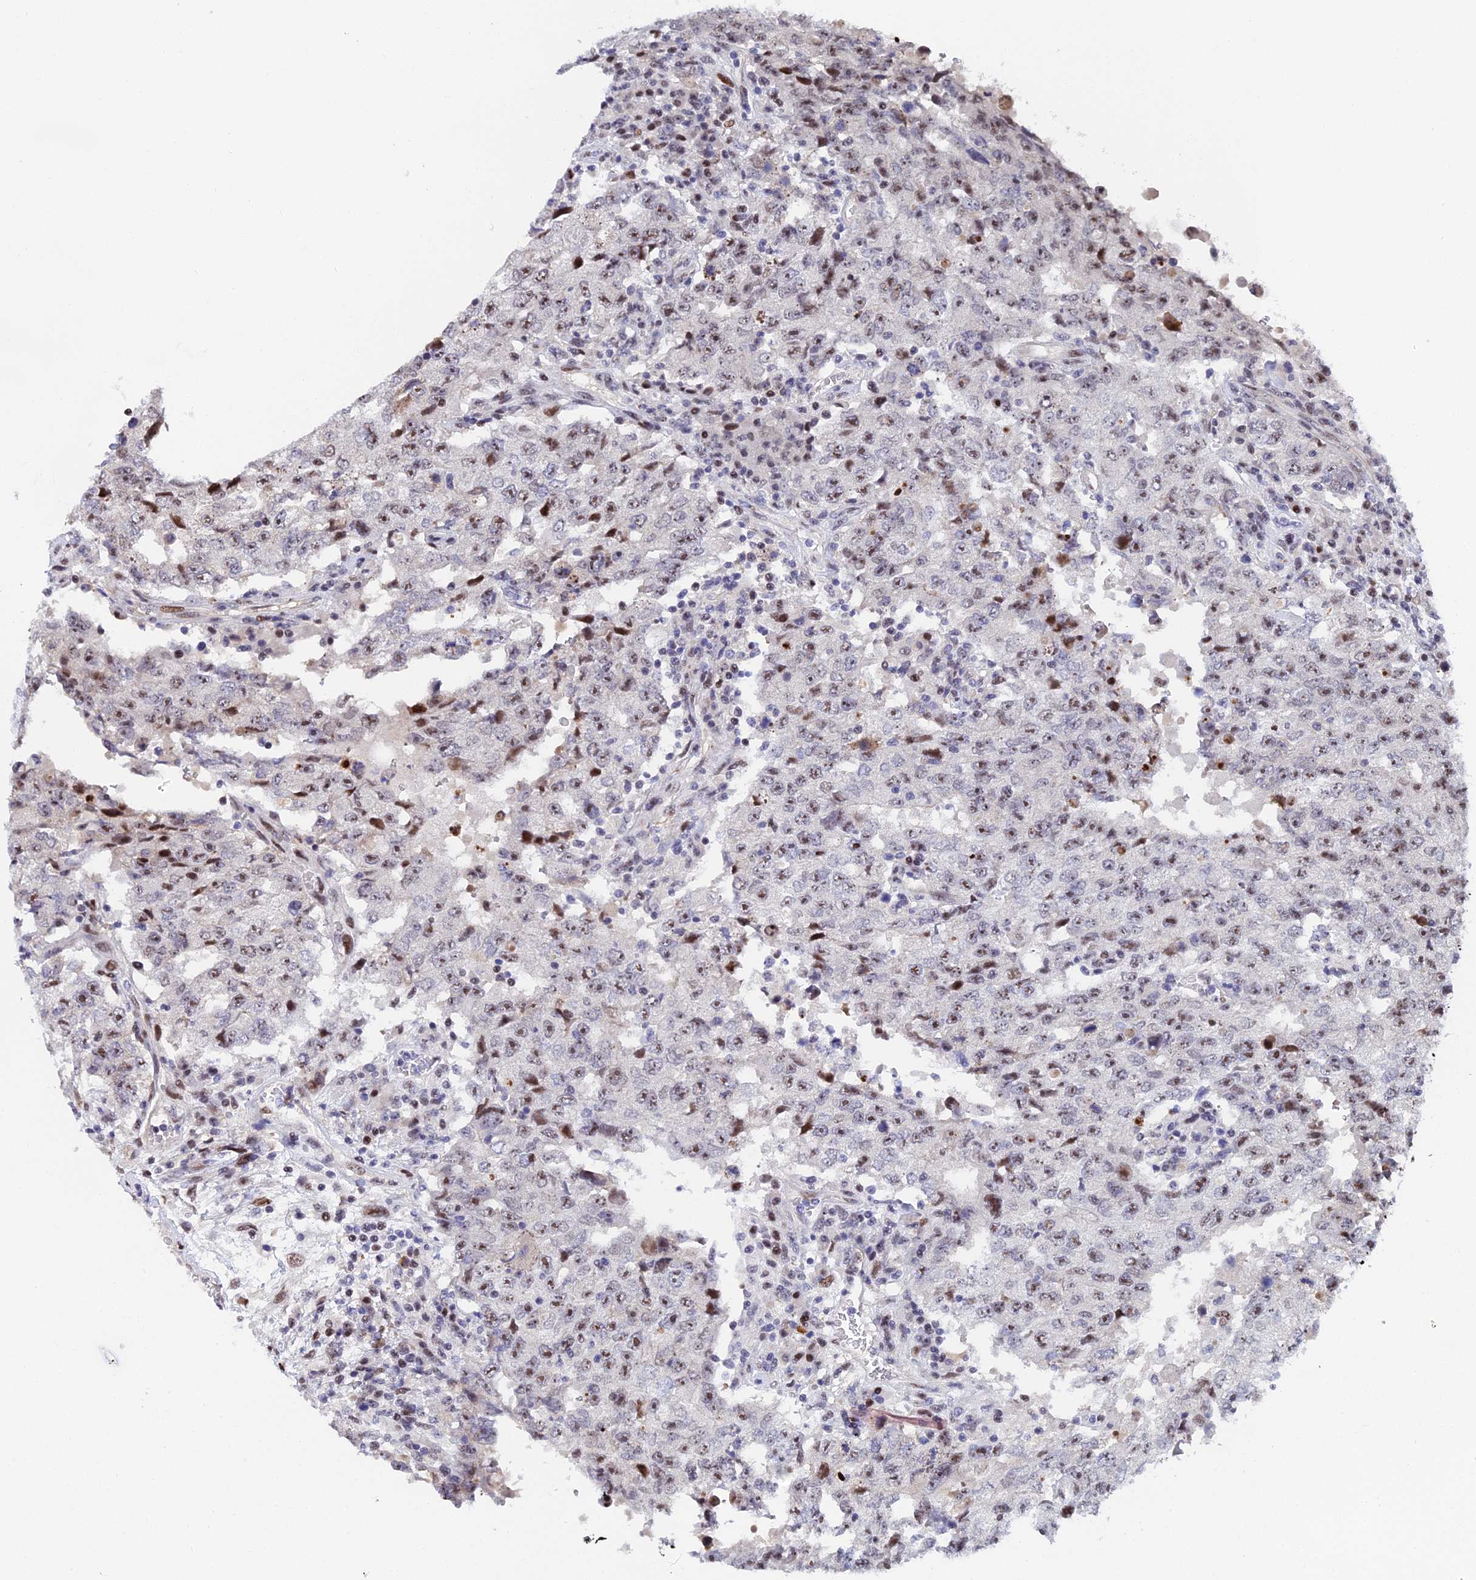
{"staining": {"intensity": "moderate", "quantity": ">75%", "location": "nuclear"}, "tissue": "testis cancer", "cell_type": "Tumor cells", "image_type": "cancer", "snomed": [{"axis": "morphology", "description": "Carcinoma, Embryonal, NOS"}, {"axis": "topography", "description": "Testis"}], "caption": "Brown immunohistochemical staining in testis cancer (embryonal carcinoma) displays moderate nuclear staining in approximately >75% of tumor cells. Immunohistochemistry stains the protein of interest in brown and the nuclei are stained blue.", "gene": "TIFA", "patient": {"sex": "male", "age": 26}}